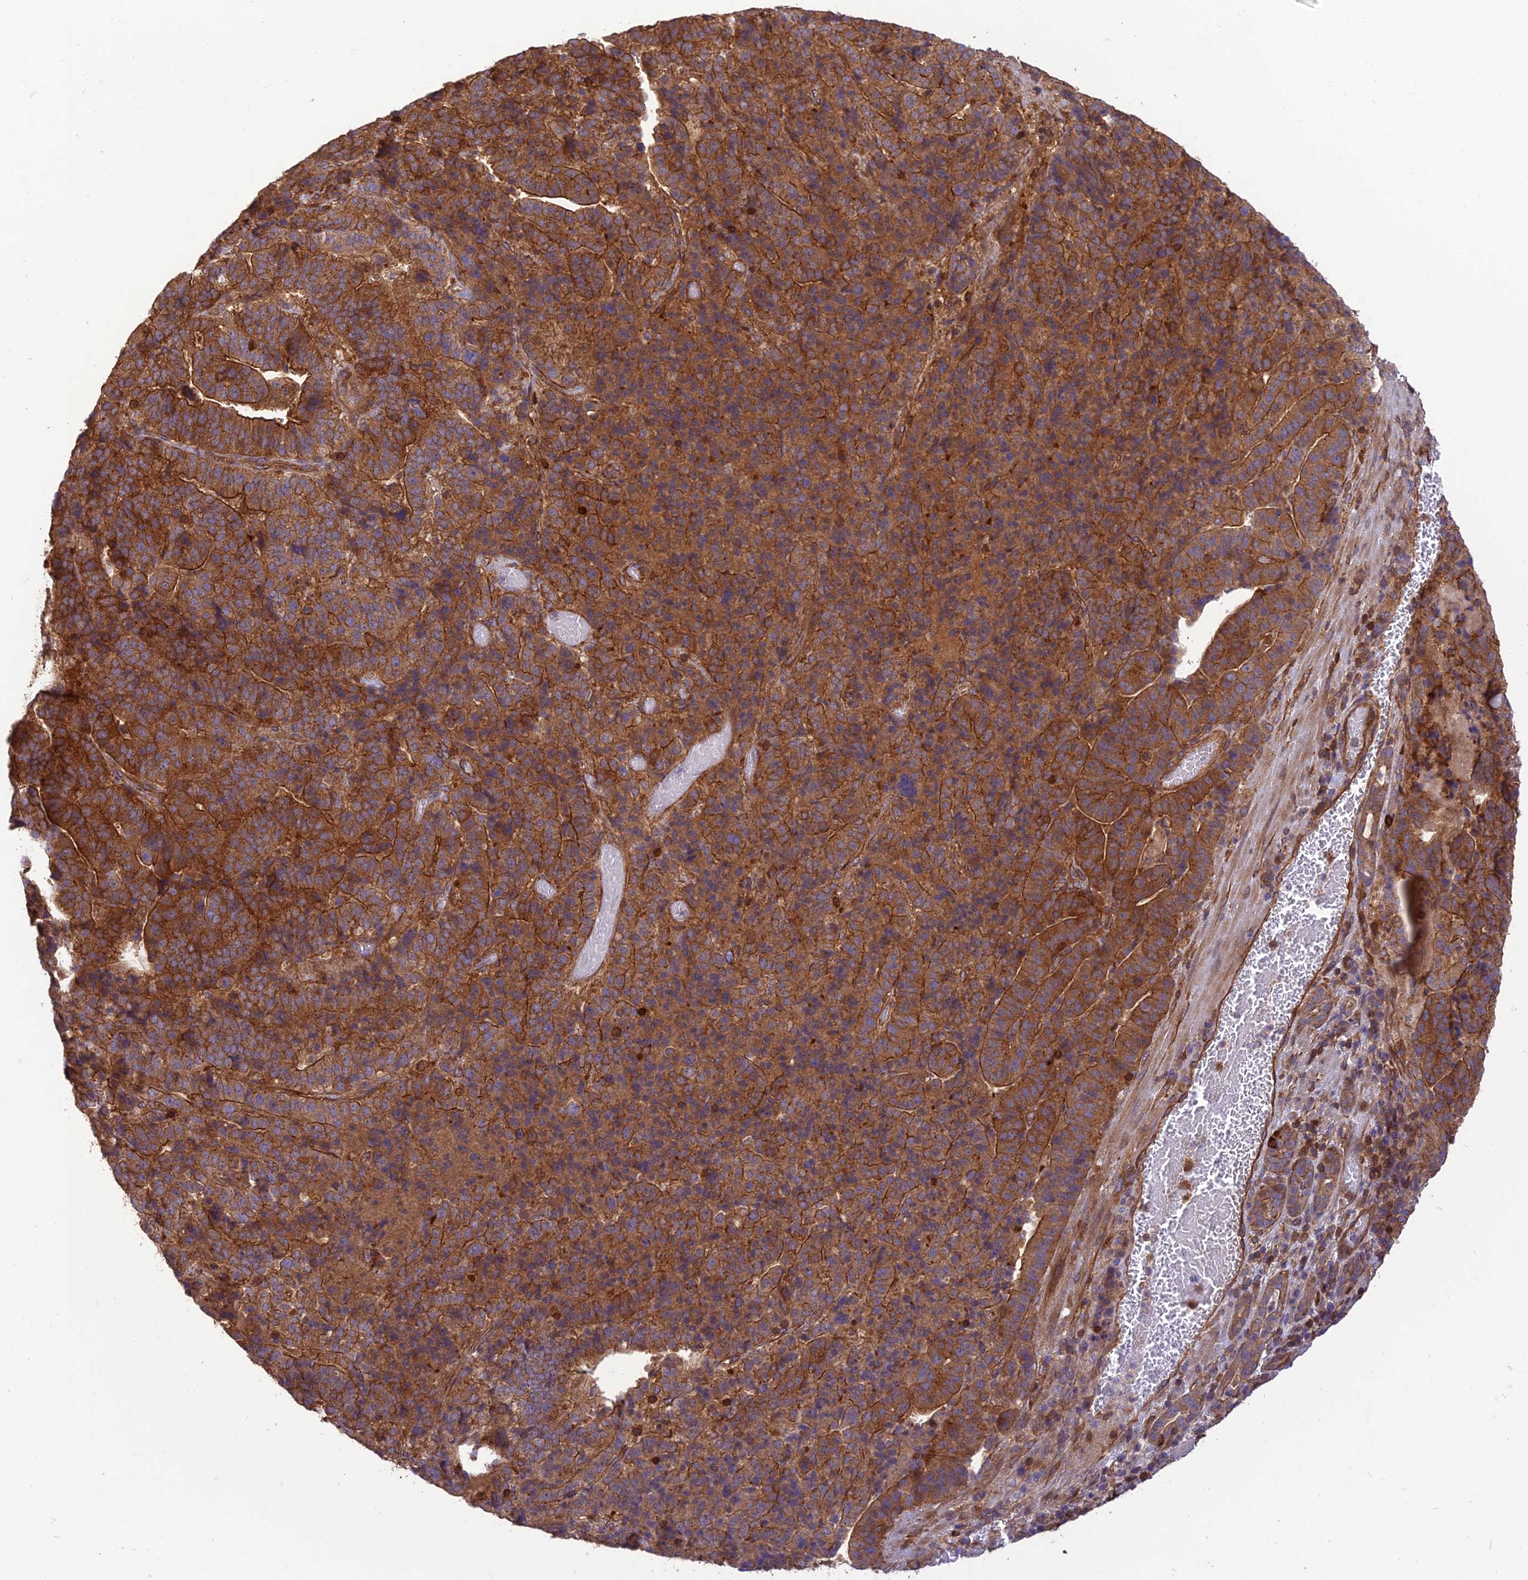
{"staining": {"intensity": "moderate", "quantity": ">75%", "location": "cytoplasmic/membranous"}, "tissue": "stomach cancer", "cell_type": "Tumor cells", "image_type": "cancer", "snomed": [{"axis": "morphology", "description": "Adenocarcinoma, NOS"}, {"axis": "topography", "description": "Stomach"}], "caption": "There is medium levels of moderate cytoplasmic/membranous positivity in tumor cells of stomach cancer (adenocarcinoma), as demonstrated by immunohistochemical staining (brown color).", "gene": "HPSE2", "patient": {"sex": "male", "age": 48}}